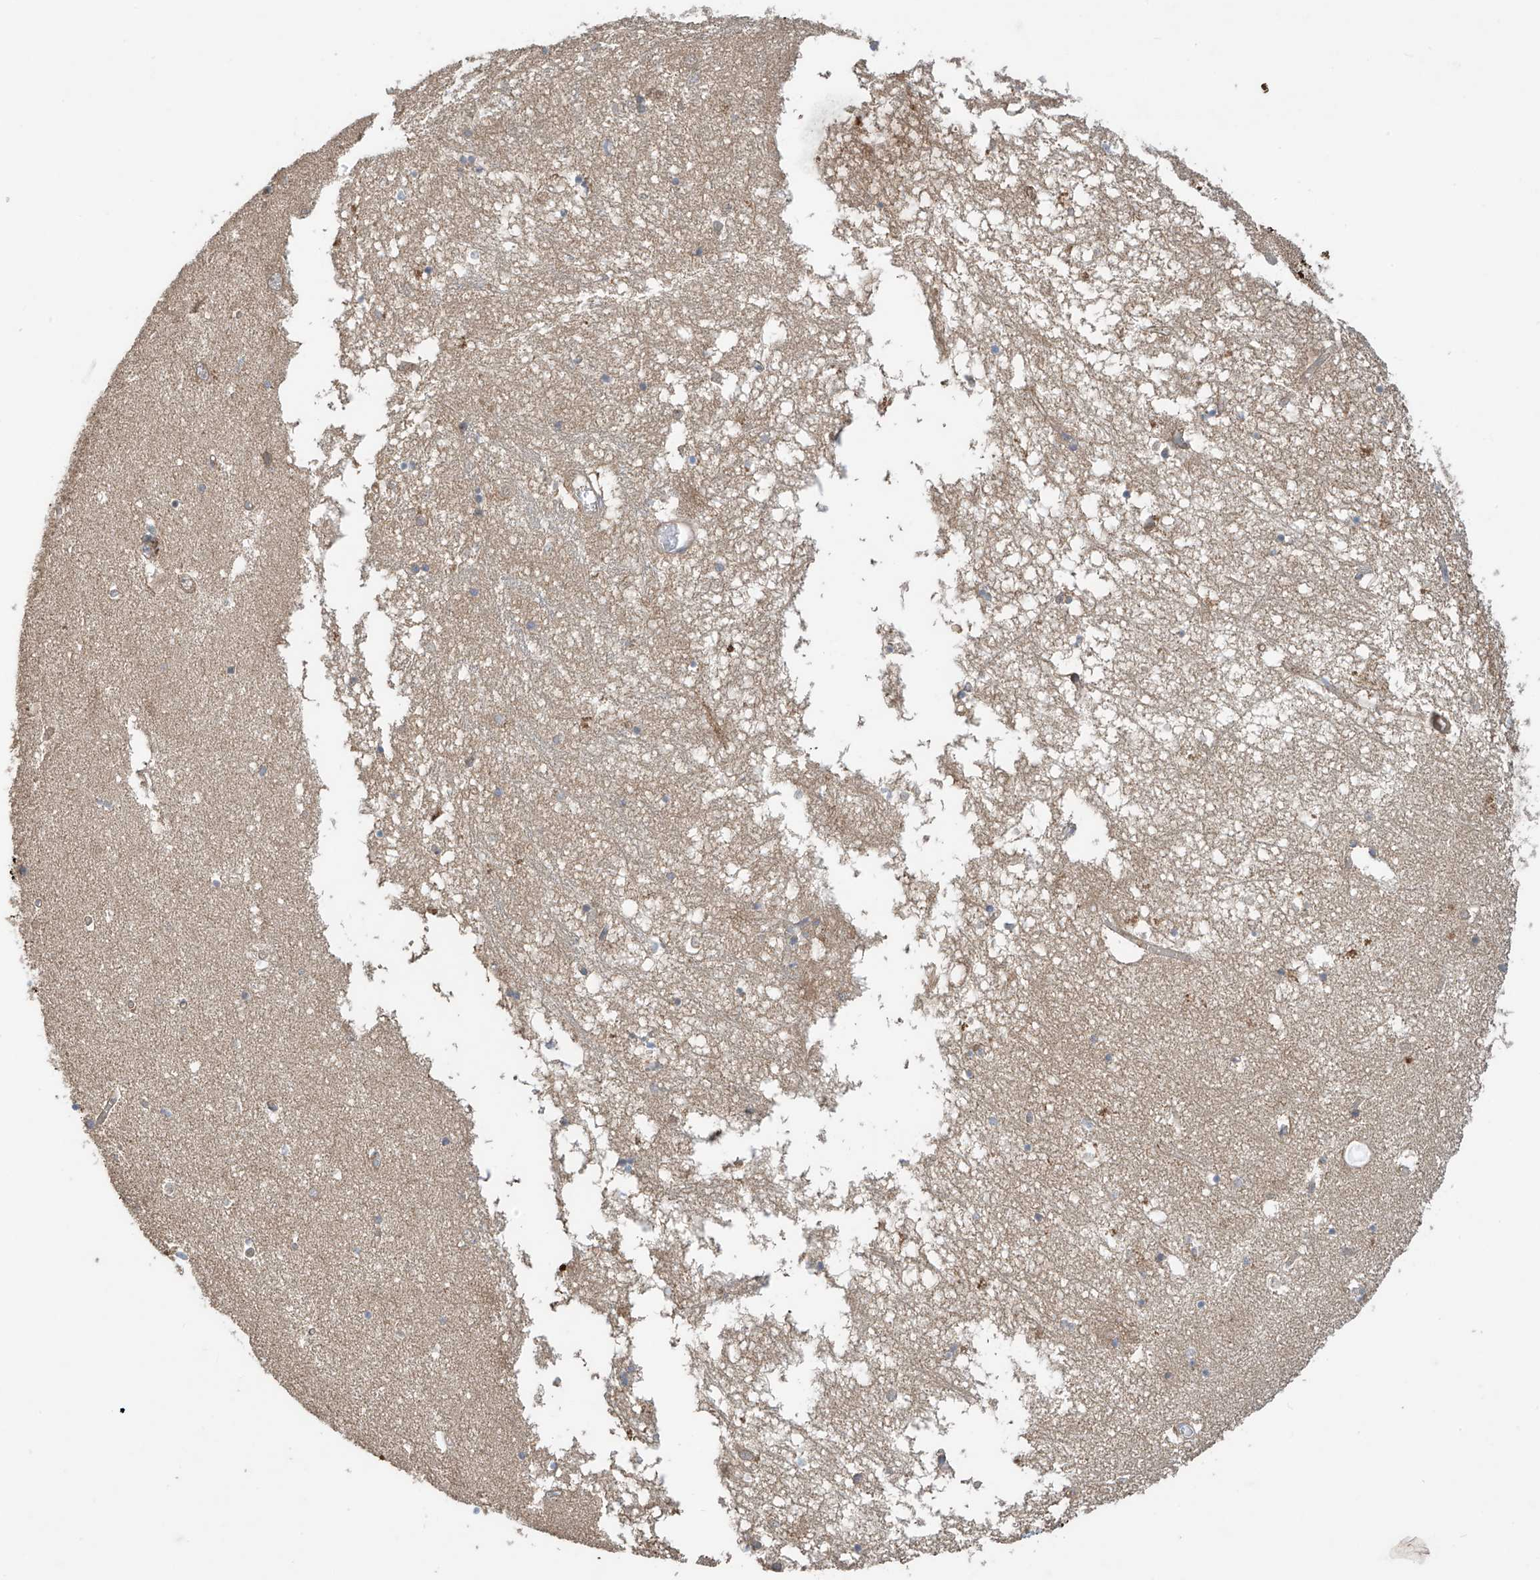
{"staining": {"intensity": "negative", "quantity": "none", "location": "none"}, "tissue": "hippocampus", "cell_type": "Glial cells", "image_type": "normal", "snomed": [{"axis": "morphology", "description": "Normal tissue, NOS"}, {"axis": "topography", "description": "Hippocampus"}], "caption": "DAB (3,3'-diaminobenzidine) immunohistochemical staining of normal hippocampus exhibits no significant expression in glial cells. (DAB IHC with hematoxylin counter stain).", "gene": "CACNA2D4", "patient": {"sex": "male", "age": 70}}